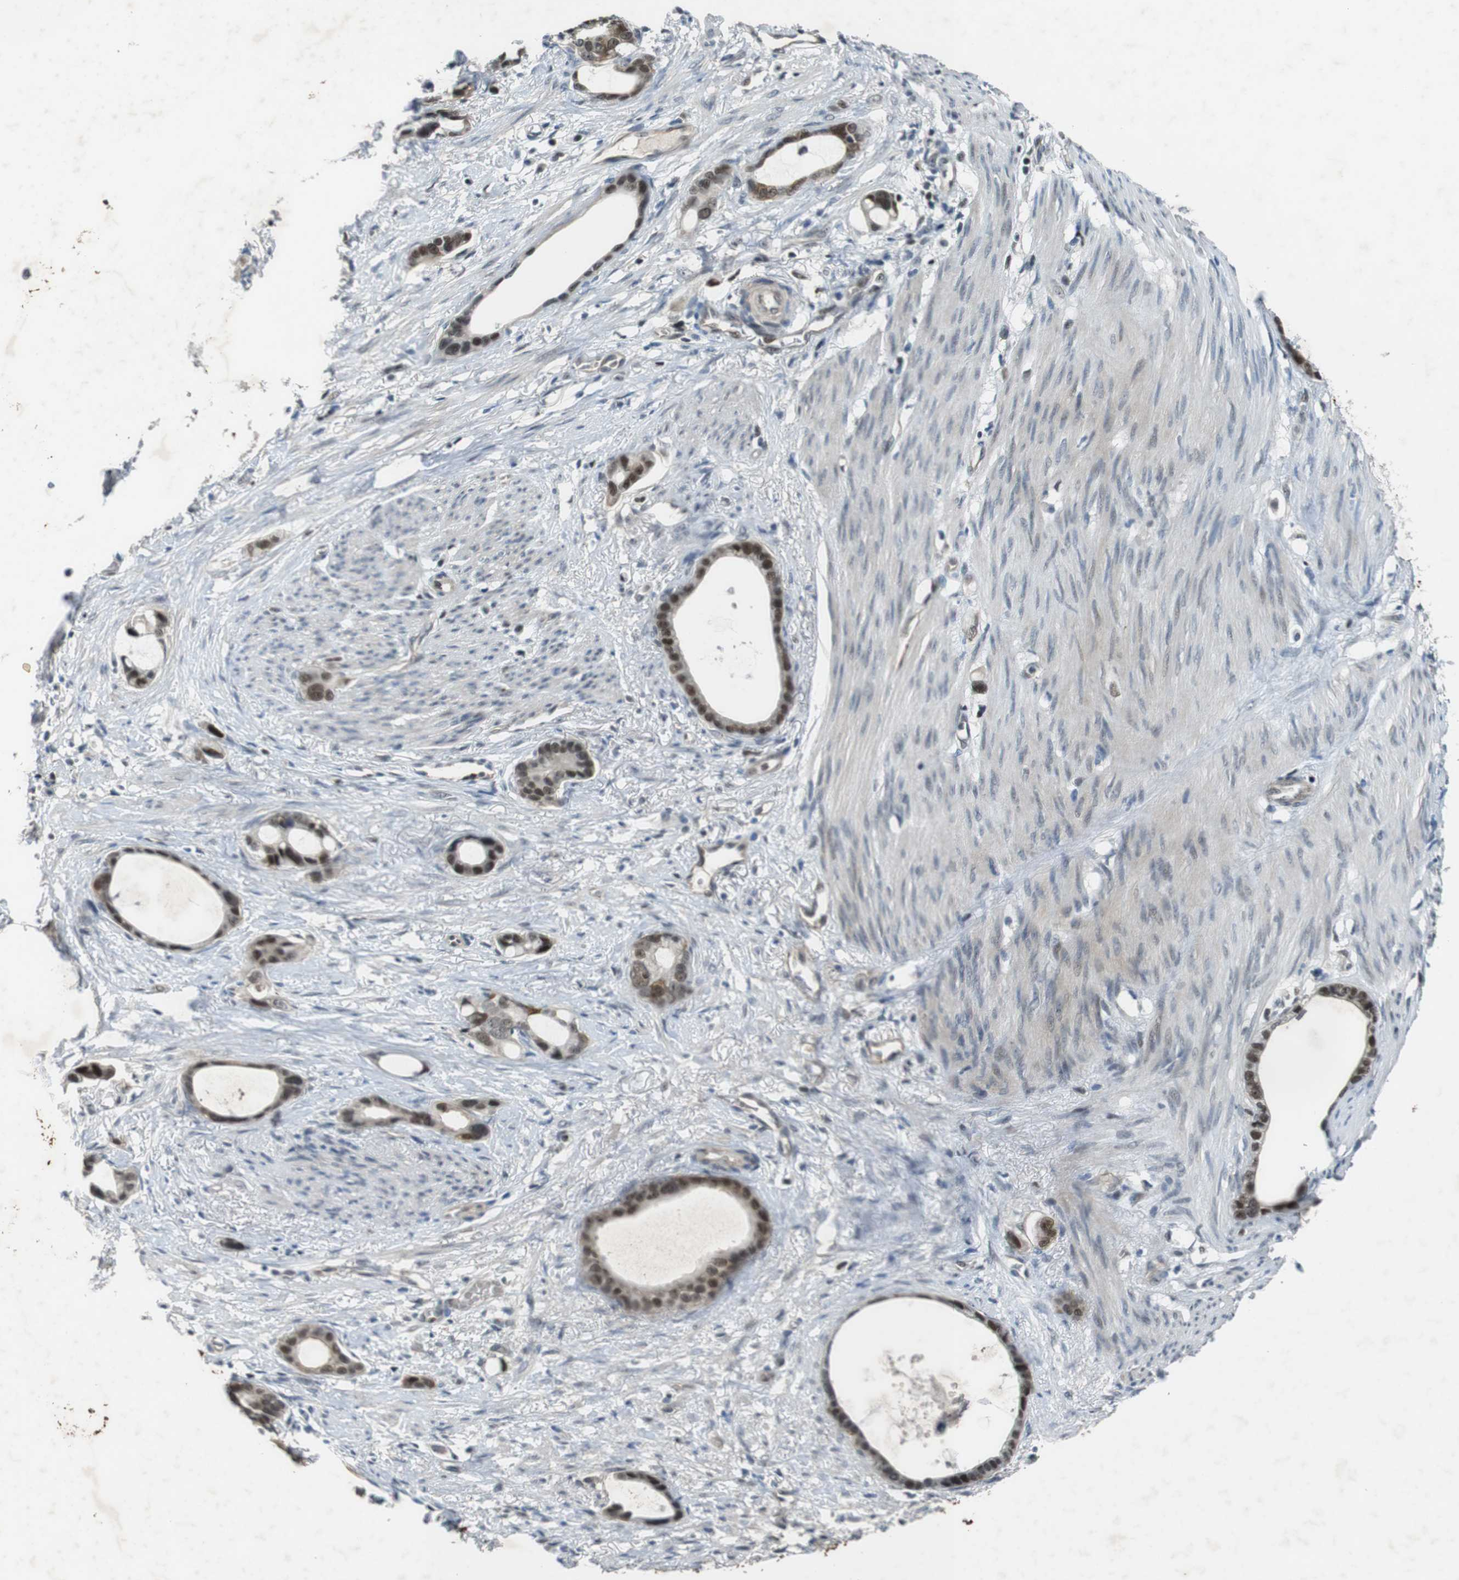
{"staining": {"intensity": "strong", "quantity": ">75%", "location": "nuclear"}, "tissue": "stomach cancer", "cell_type": "Tumor cells", "image_type": "cancer", "snomed": [{"axis": "morphology", "description": "Adenocarcinoma, NOS"}, {"axis": "topography", "description": "Stomach"}], "caption": "Immunohistochemistry (IHC) of stomach adenocarcinoma reveals high levels of strong nuclear positivity in approximately >75% of tumor cells. (DAB IHC with brightfield microscopy, high magnification).", "gene": "MAPKAPK5", "patient": {"sex": "female", "age": 75}}